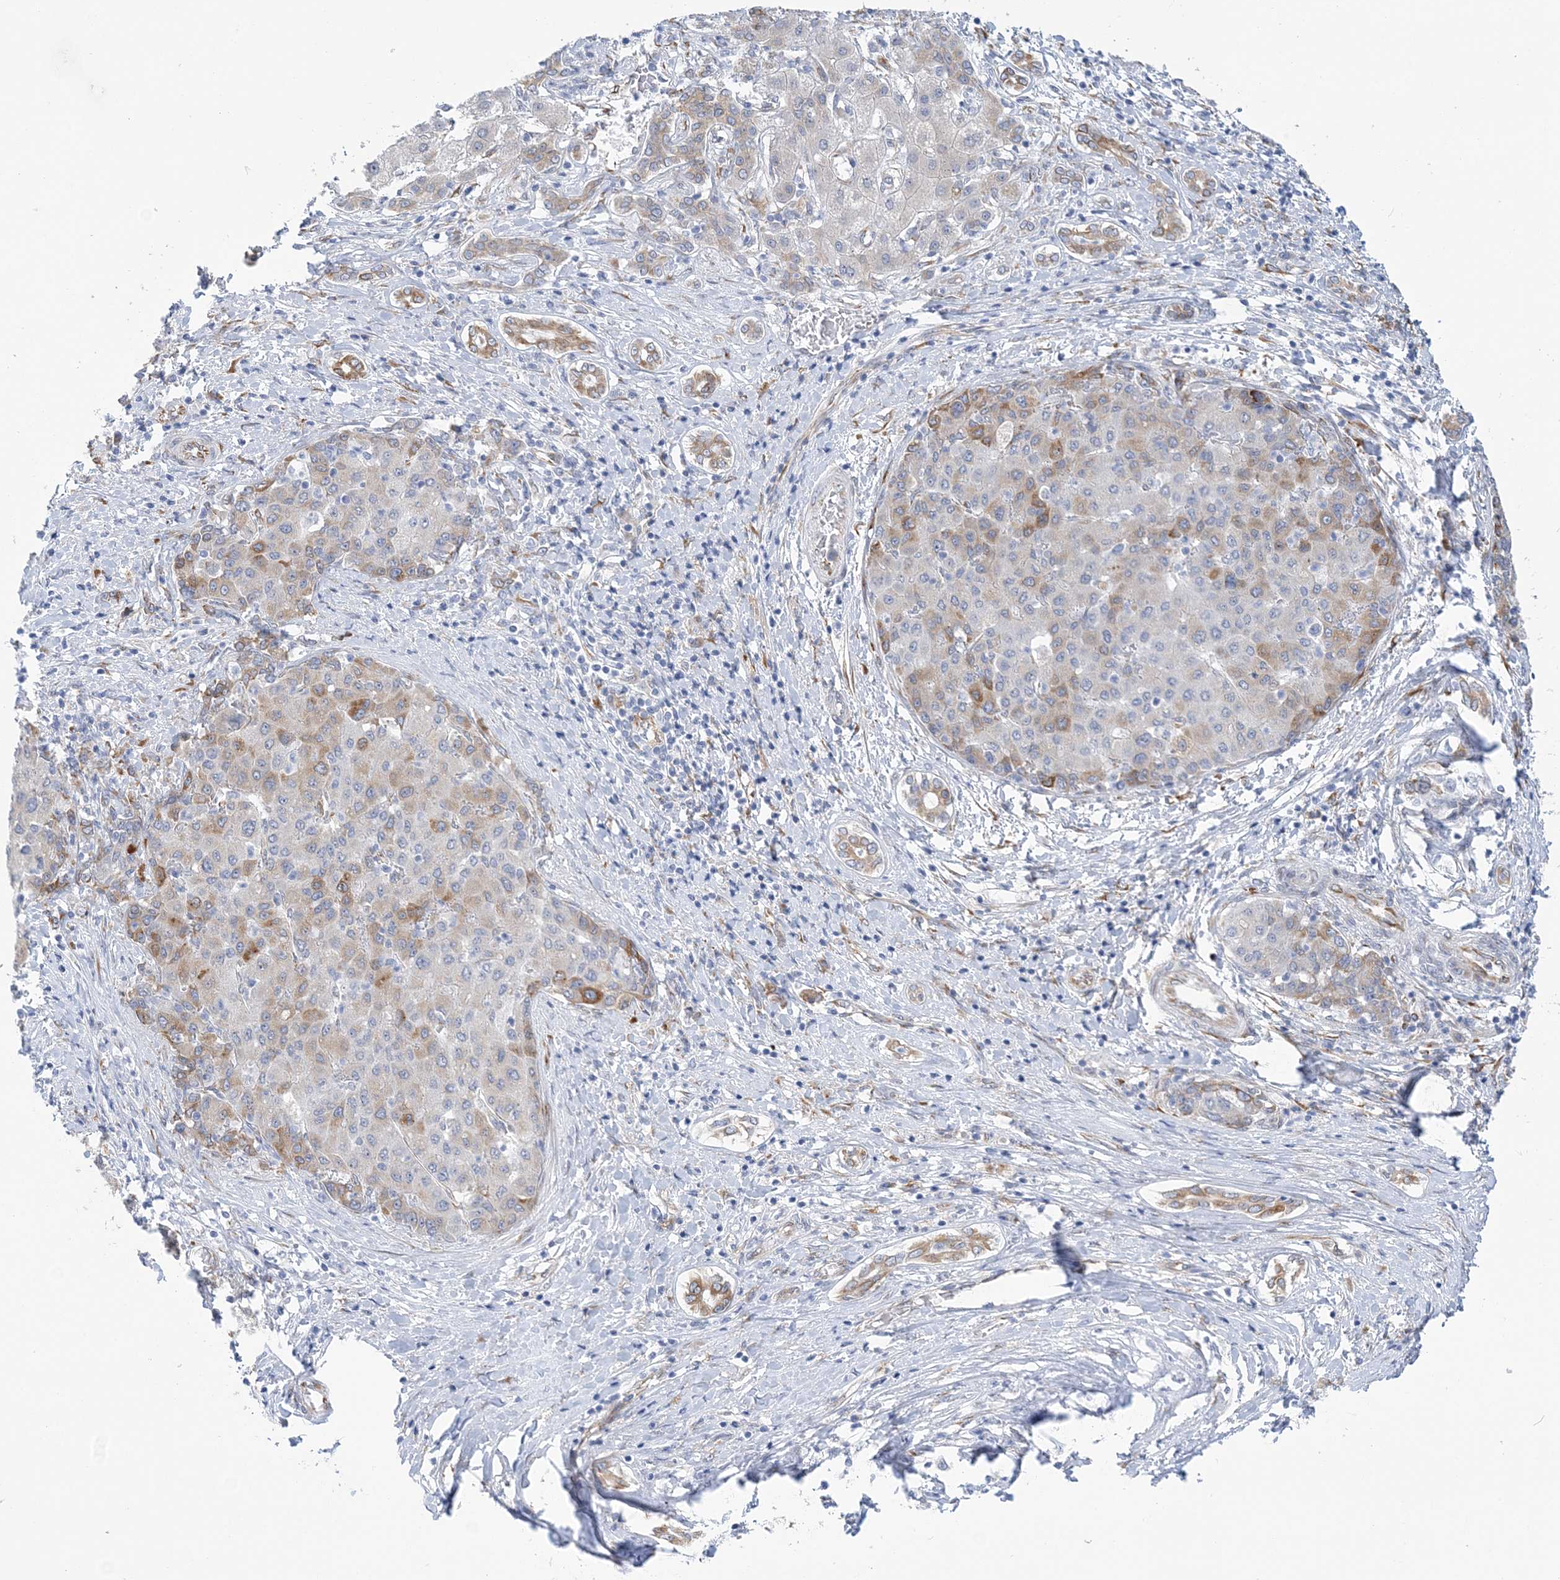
{"staining": {"intensity": "moderate", "quantity": "<25%", "location": "cytoplasmic/membranous"}, "tissue": "liver cancer", "cell_type": "Tumor cells", "image_type": "cancer", "snomed": [{"axis": "morphology", "description": "Carcinoma, Hepatocellular, NOS"}, {"axis": "topography", "description": "Liver"}], "caption": "Immunohistochemistry (DAB (3,3'-diaminobenzidine)) staining of liver cancer displays moderate cytoplasmic/membranous protein staining in about <25% of tumor cells.", "gene": "PLEKHG4B", "patient": {"sex": "male", "age": 65}}